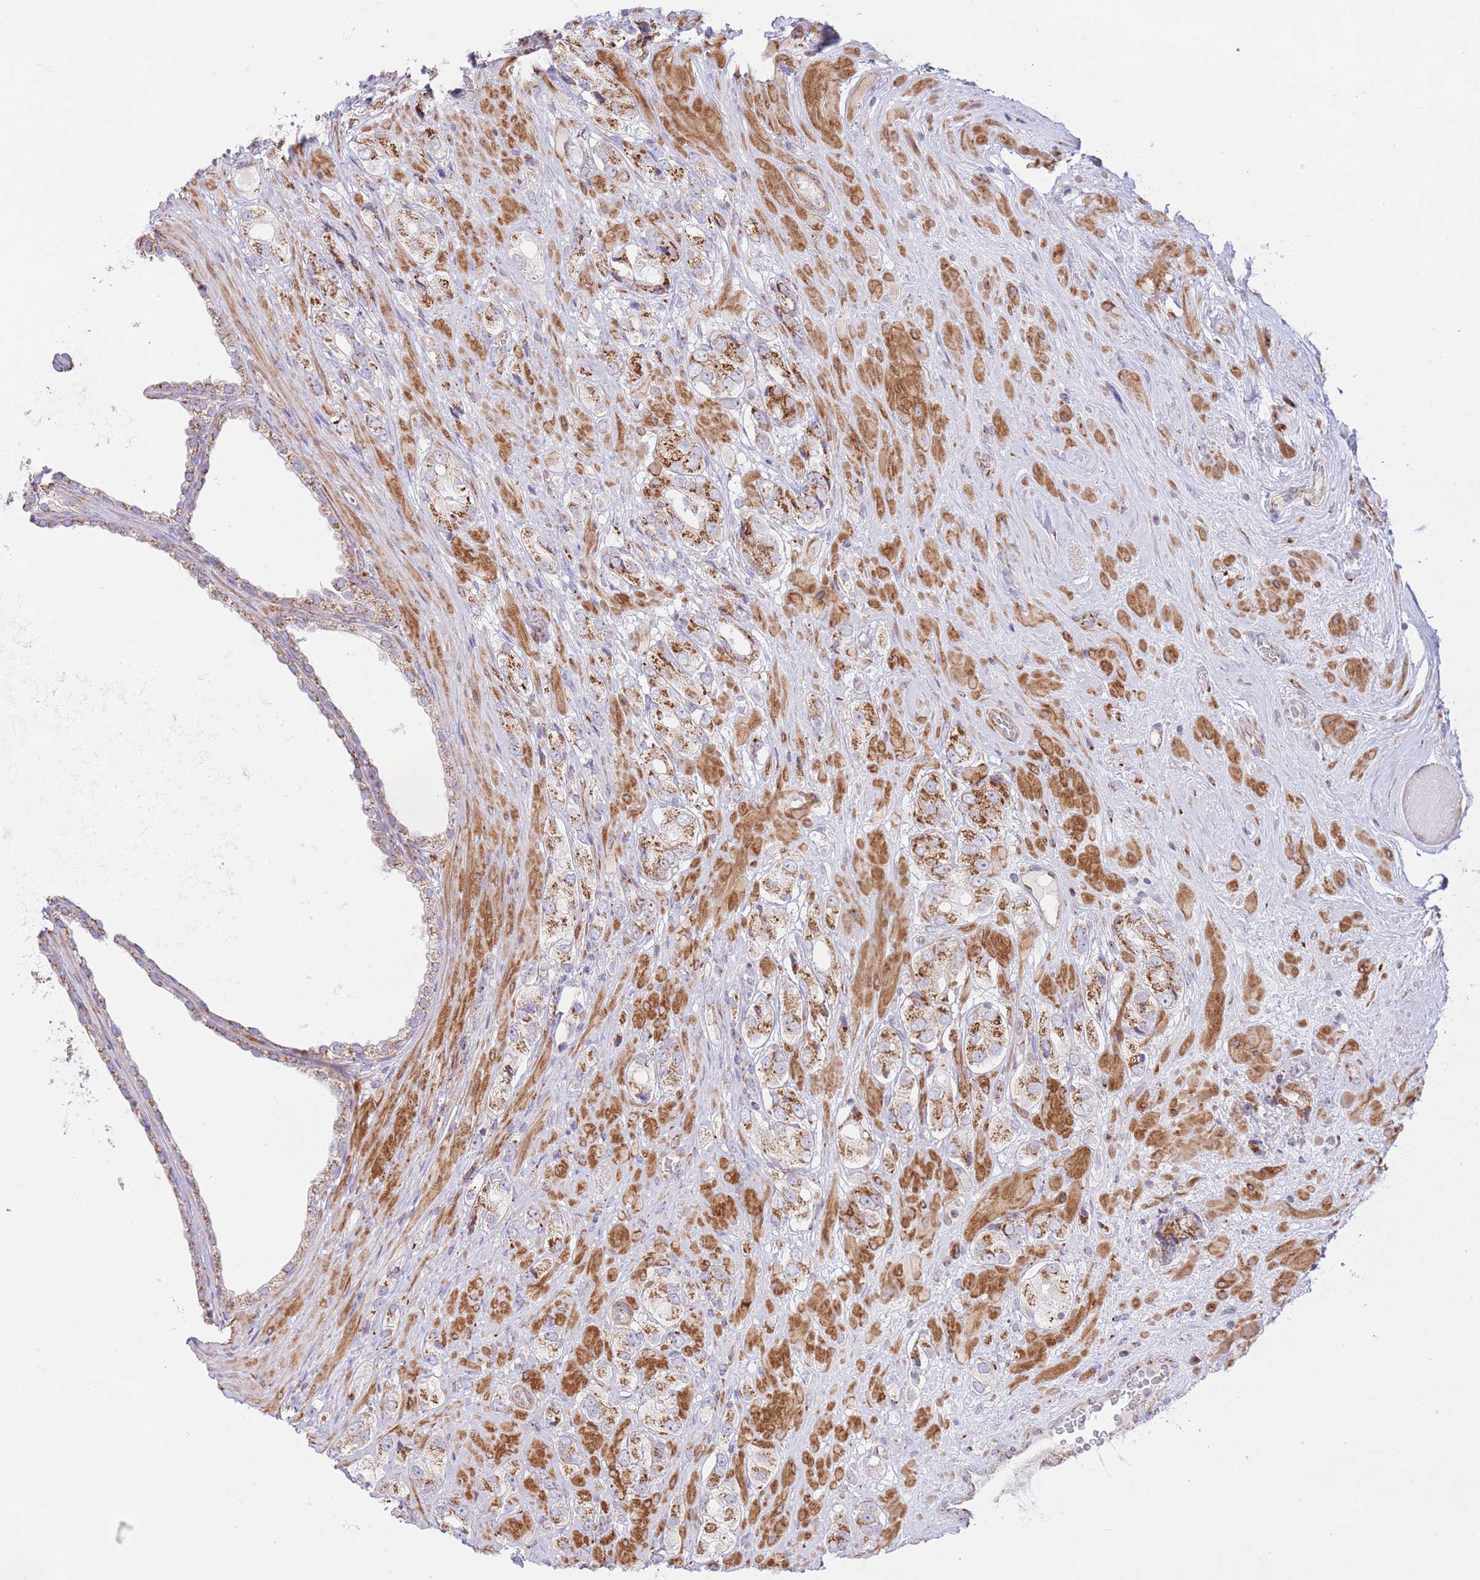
{"staining": {"intensity": "moderate", "quantity": "25%-75%", "location": "cytoplasmic/membranous"}, "tissue": "prostate cancer", "cell_type": "Tumor cells", "image_type": "cancer", "snomed": [{"axis": "morphology", "description": "Adenocarcinoma, High grade"}, {"axis": "topography", "description": "Prostate and seminal vesicle, NOS"}], "caption": "A micrograph showing moderate cytoplasmic/membranous expression in approximately 25%-75% of tumor cells in prostate high-grade adenocarcinoma, as visualized by brown immunohistochemical staining.", "gene": "MPND", "patient": {"sex": "male", "age": 64}}